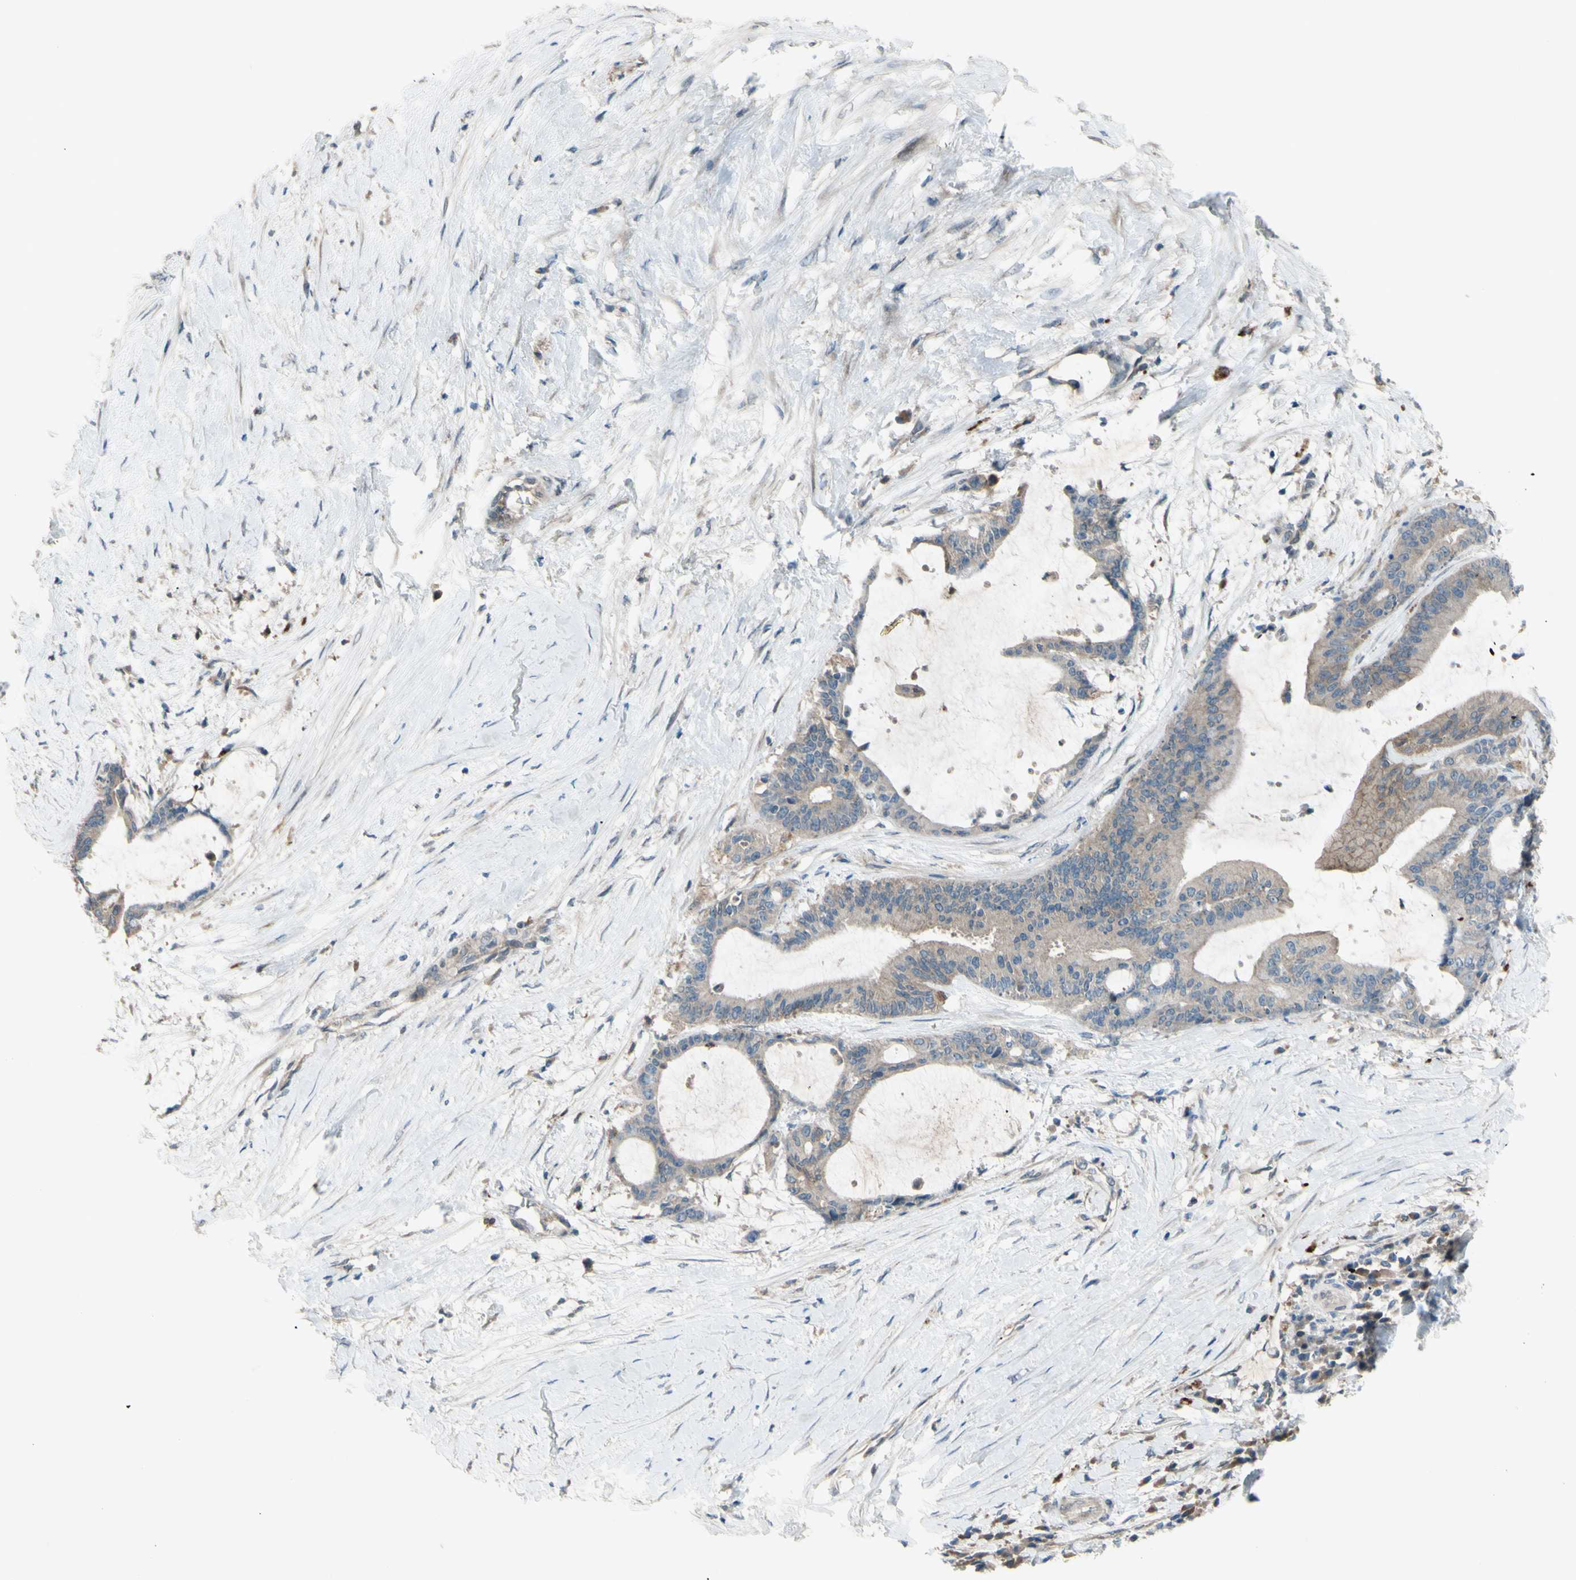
{"staining": {"intensity": "weak", "quantity": ">75%", "location": "cytoplasmic/membranous"}, "tissue": "liver cancer", "cell_type": "Tumor cells", "image_type": "cancer", "snomed": [{"axis": "morphology", "description": "Cholangiocarcinoma"}, {"axis": "topography", "description": "Liver"}], "caption": "This image displays immunohistochemistry (IHC) staining of human cholangiocarcinoma (liver), with low weak cytoplasmic/membranous staining in approximately >75% of tumor cells.", "gene": "AFP", "patient": {"sex": "female", "age": 73}}